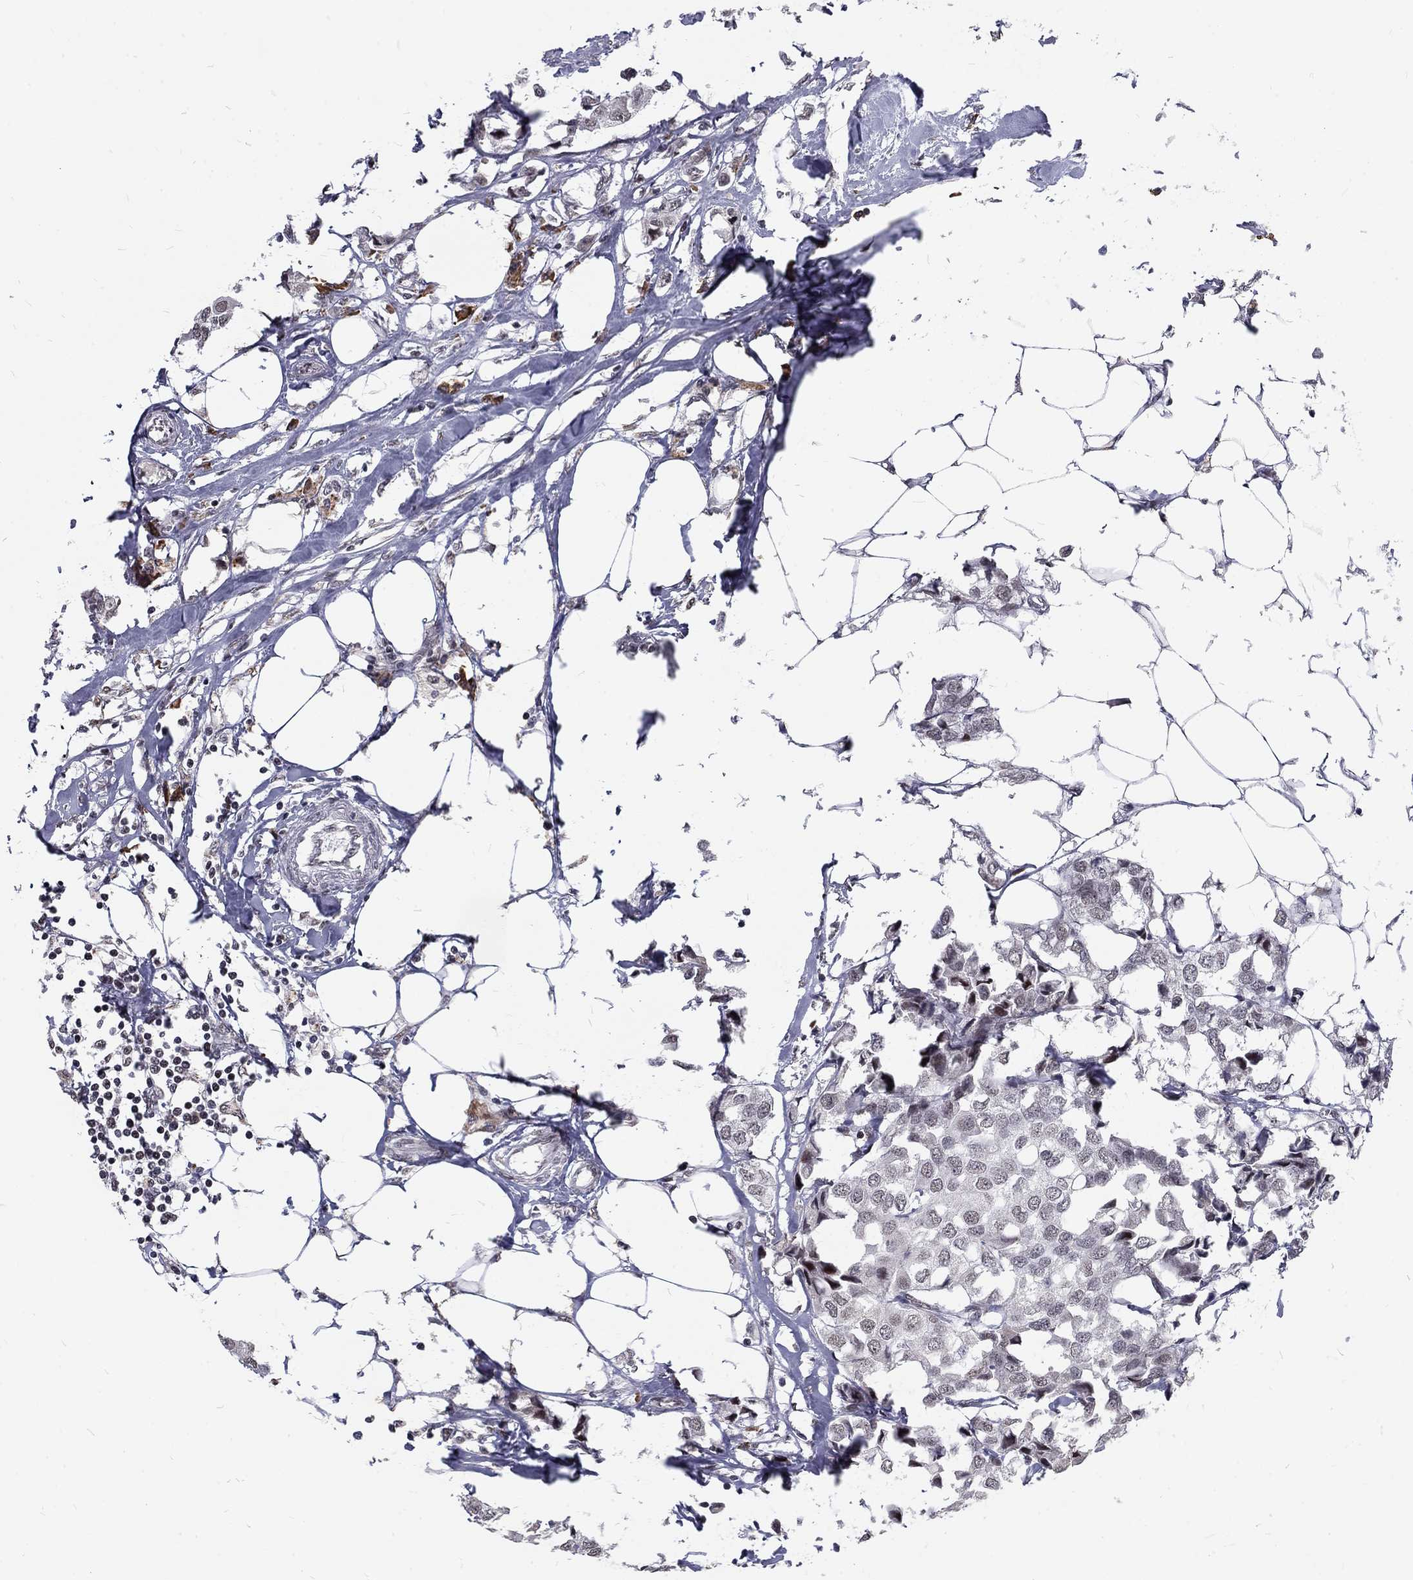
{"staining": {"intensity": "negative", "quantity": "none", "location": "none"}, "tissue": "breast cancer", "cell_type": "Tumor cells", "image_type": "cancer", "snomed": [{"axis": "morphology", "description": "Duct carcinoma"}, {"axis": "topography", "description": "Breast"}], "caption": "Tumor cells are negative for protein expression in human breast cancer. The staining was performed using DAB to visualize the protein expression in brown, while the nuclei were stained in blue with hematoxylin (Magnification: 20x).", "gene": "TCEAL1", "patient": {"sex": "female", "age": 80}}